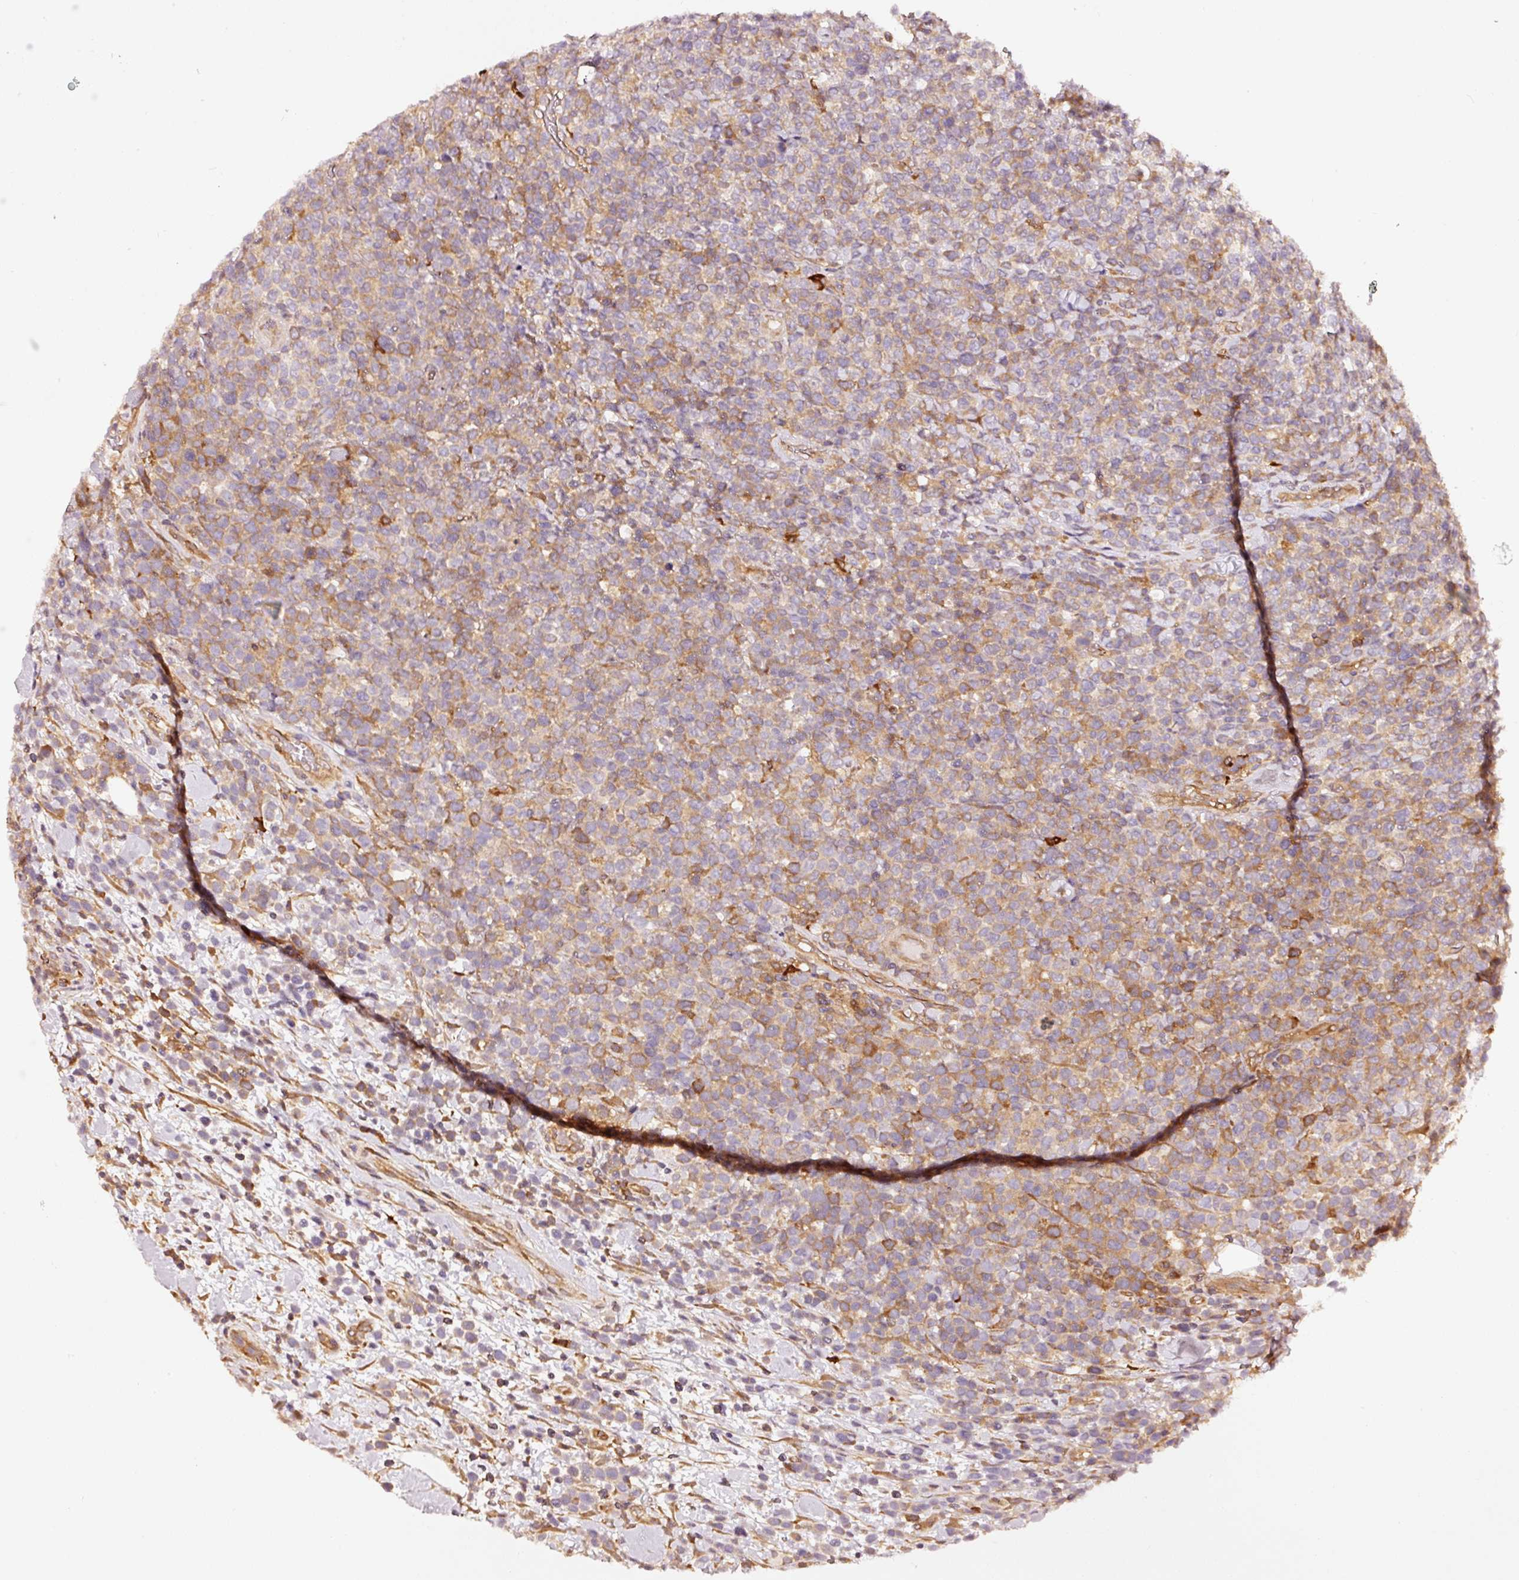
{"staining": {"intensity": "moderate", "quantity": "25%-75%", "location": "cytoplasmic/membranous"}, "tissue": "lymphoma", "cell_type": "Tumor cells", "image_type": "cancer", "snomed": [{"axis": "morphology", "description": "Malignant lymphoma, non-Hodgkin's type, High grade"}, {"axis": "topography", "description": "Soft tissue"}], "caption": "DAB immunohistochemical staining of malignant lymphoma, non-Hodgkin's type (high-grade) shows moderate cytoplasmic/membranous protein positivity in about 25%-75% of tumor cells. The staining was performed using DAB, with brown indicating positive protein expression. Nuclei are stained blue with hematoxylin.", "gene": "ASMTL", "patient": {"sex": "female", "age": 56}}